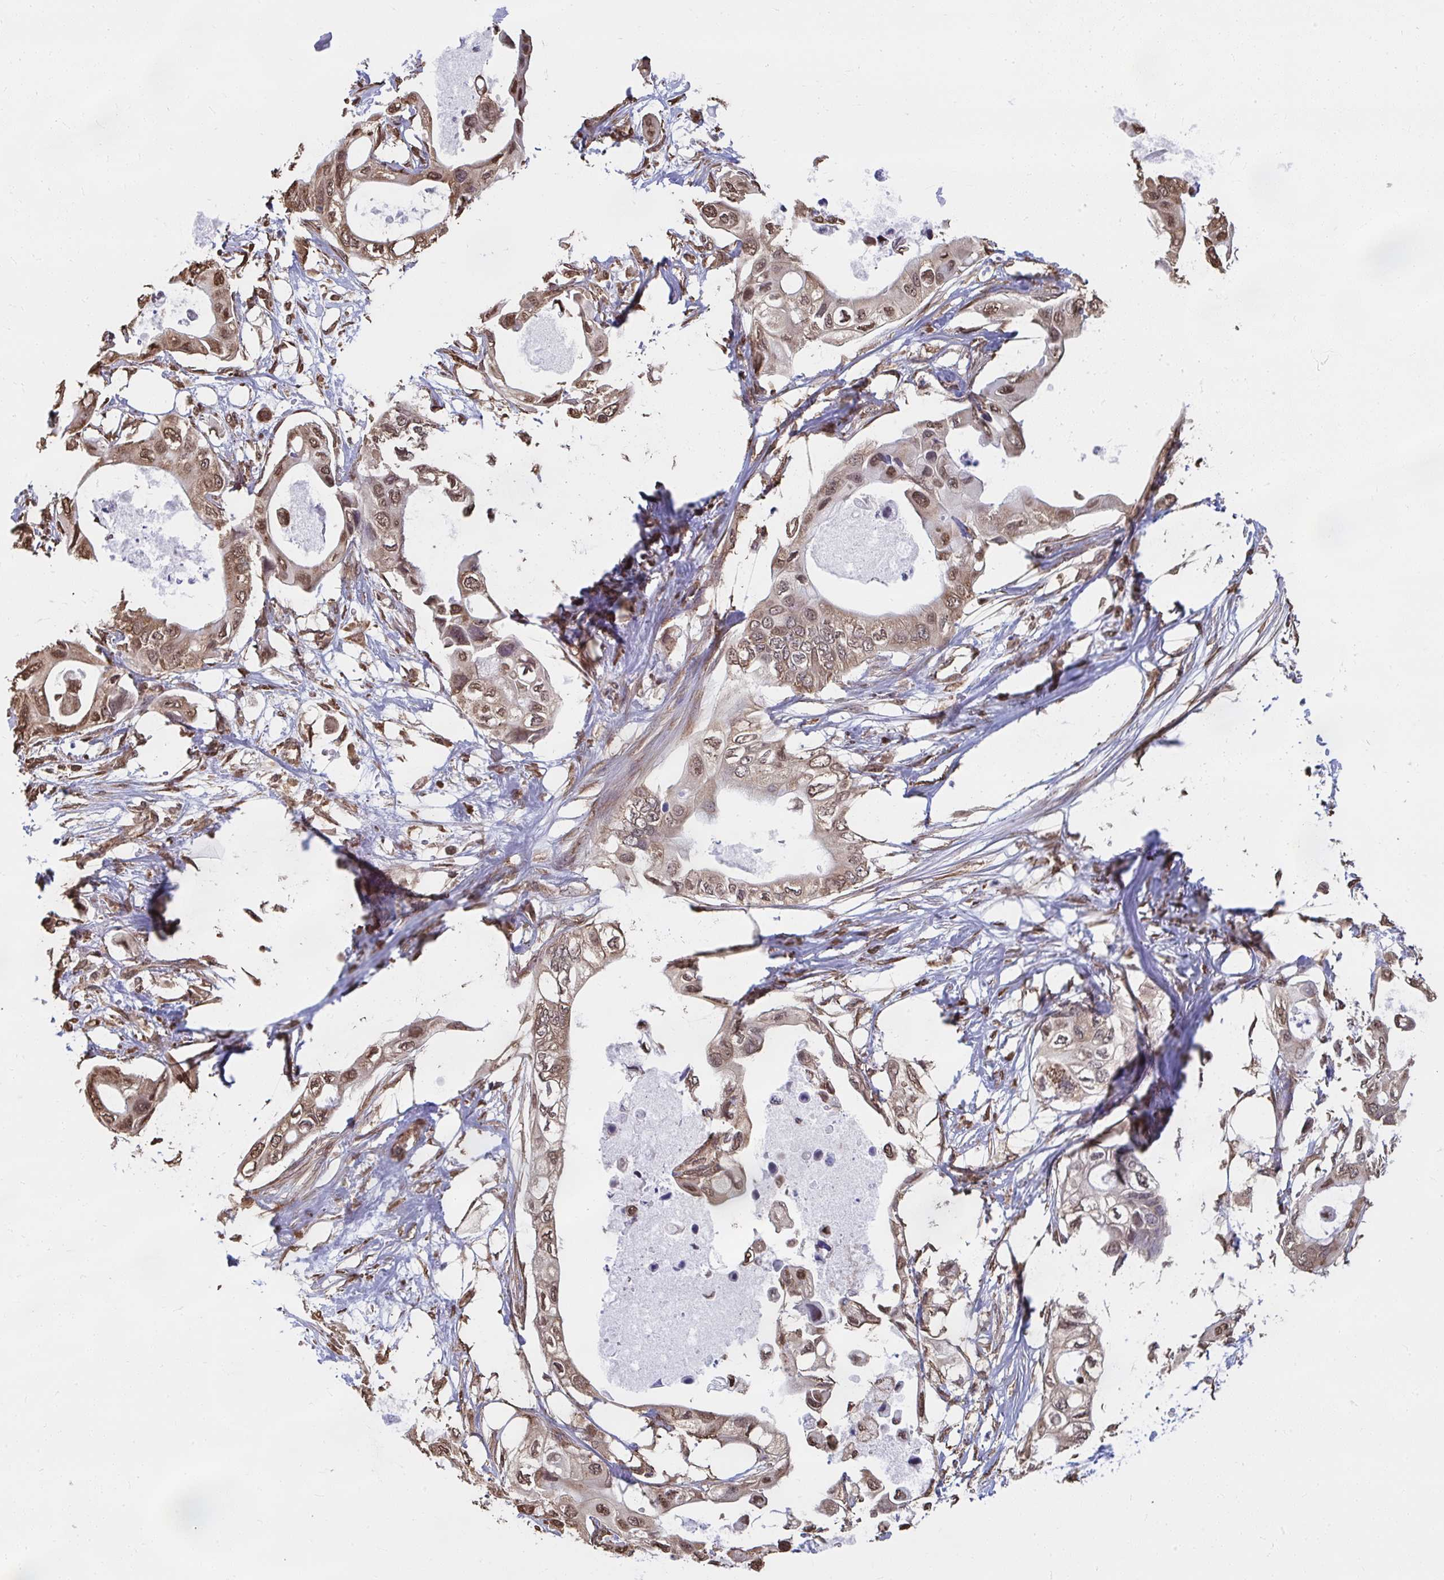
{"staining": {"intensity": "moderate", "quantity": ">75%", "location": "cytoplasmic/membranous,nuclear"}, "tissue": "pancreatic cancer", "cell_type": "Tumor cells", "image_type": "cancer", "snomed": [{"axis": "morphology", "description": "Adenocarcinoma, NOS"}, {"axis": "topography", "description": "Pancreas"}], "caption": "This photomicrograph displays immunohistochemistry staining of adenocarcinoma (pancreatic), with medium moderate cytoplasmic/membranous and nuclear staining in approximately >75% of tumor cells.", "gene": "SYNCRIP", "patient": {"sex": "female", "age": 63}}